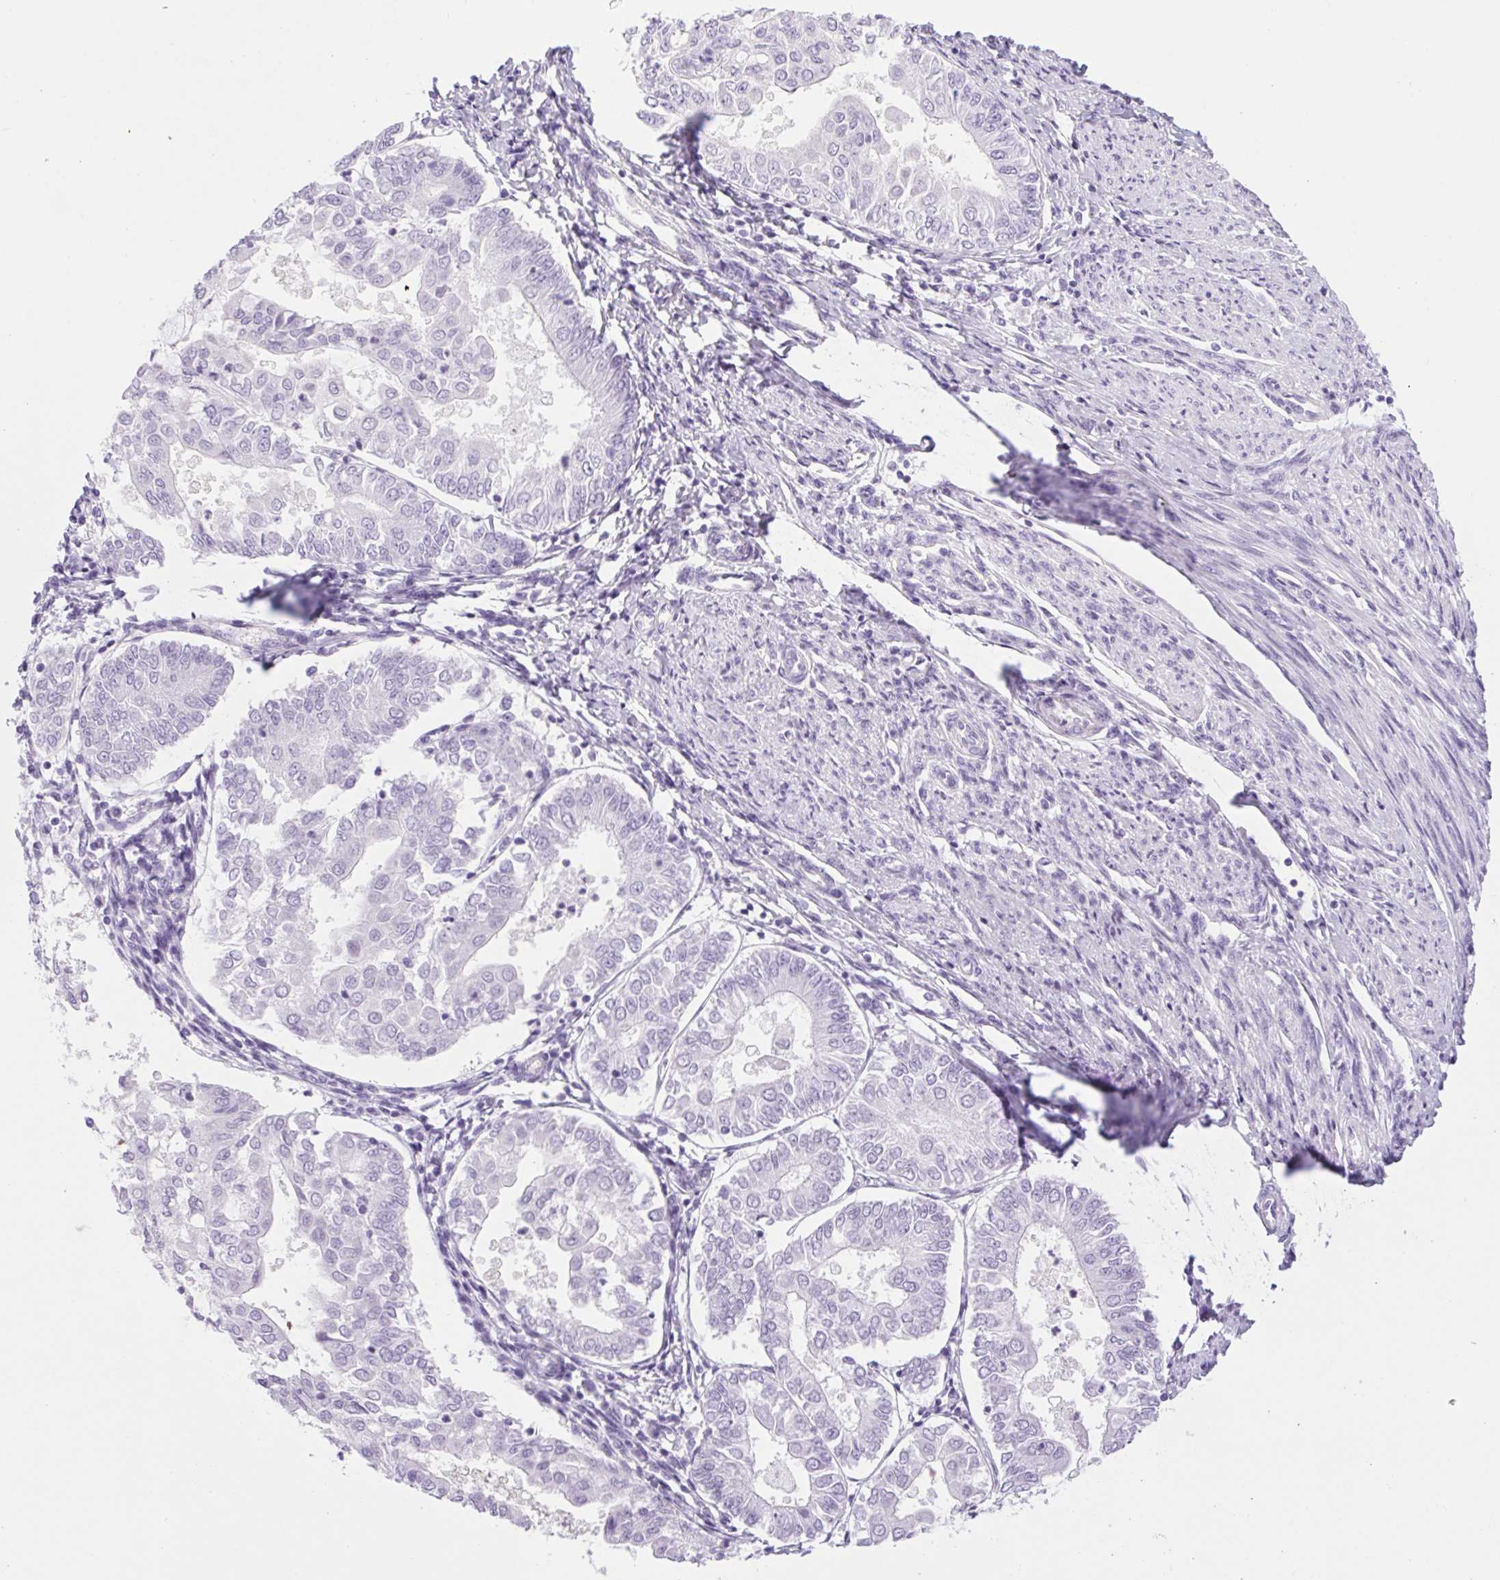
{"staining": {"intensity": "negative", "quantity": "none", "location": "none"}, "tissue": "endometrial cancer", "cell_type": "Tumor cells", "image_type": "cancer", "snomed": [{"axis": "morphology", "description": "Adenocarcinoma, NOS"}, {"axis": "topography", "description": "Endometrium"}], "caption": "This is an IHC image of human endometrial cancer. There is no expression in tumor cells.", "gene": "SPACA5B", "patient": {"sex": "female", "age": 68}}